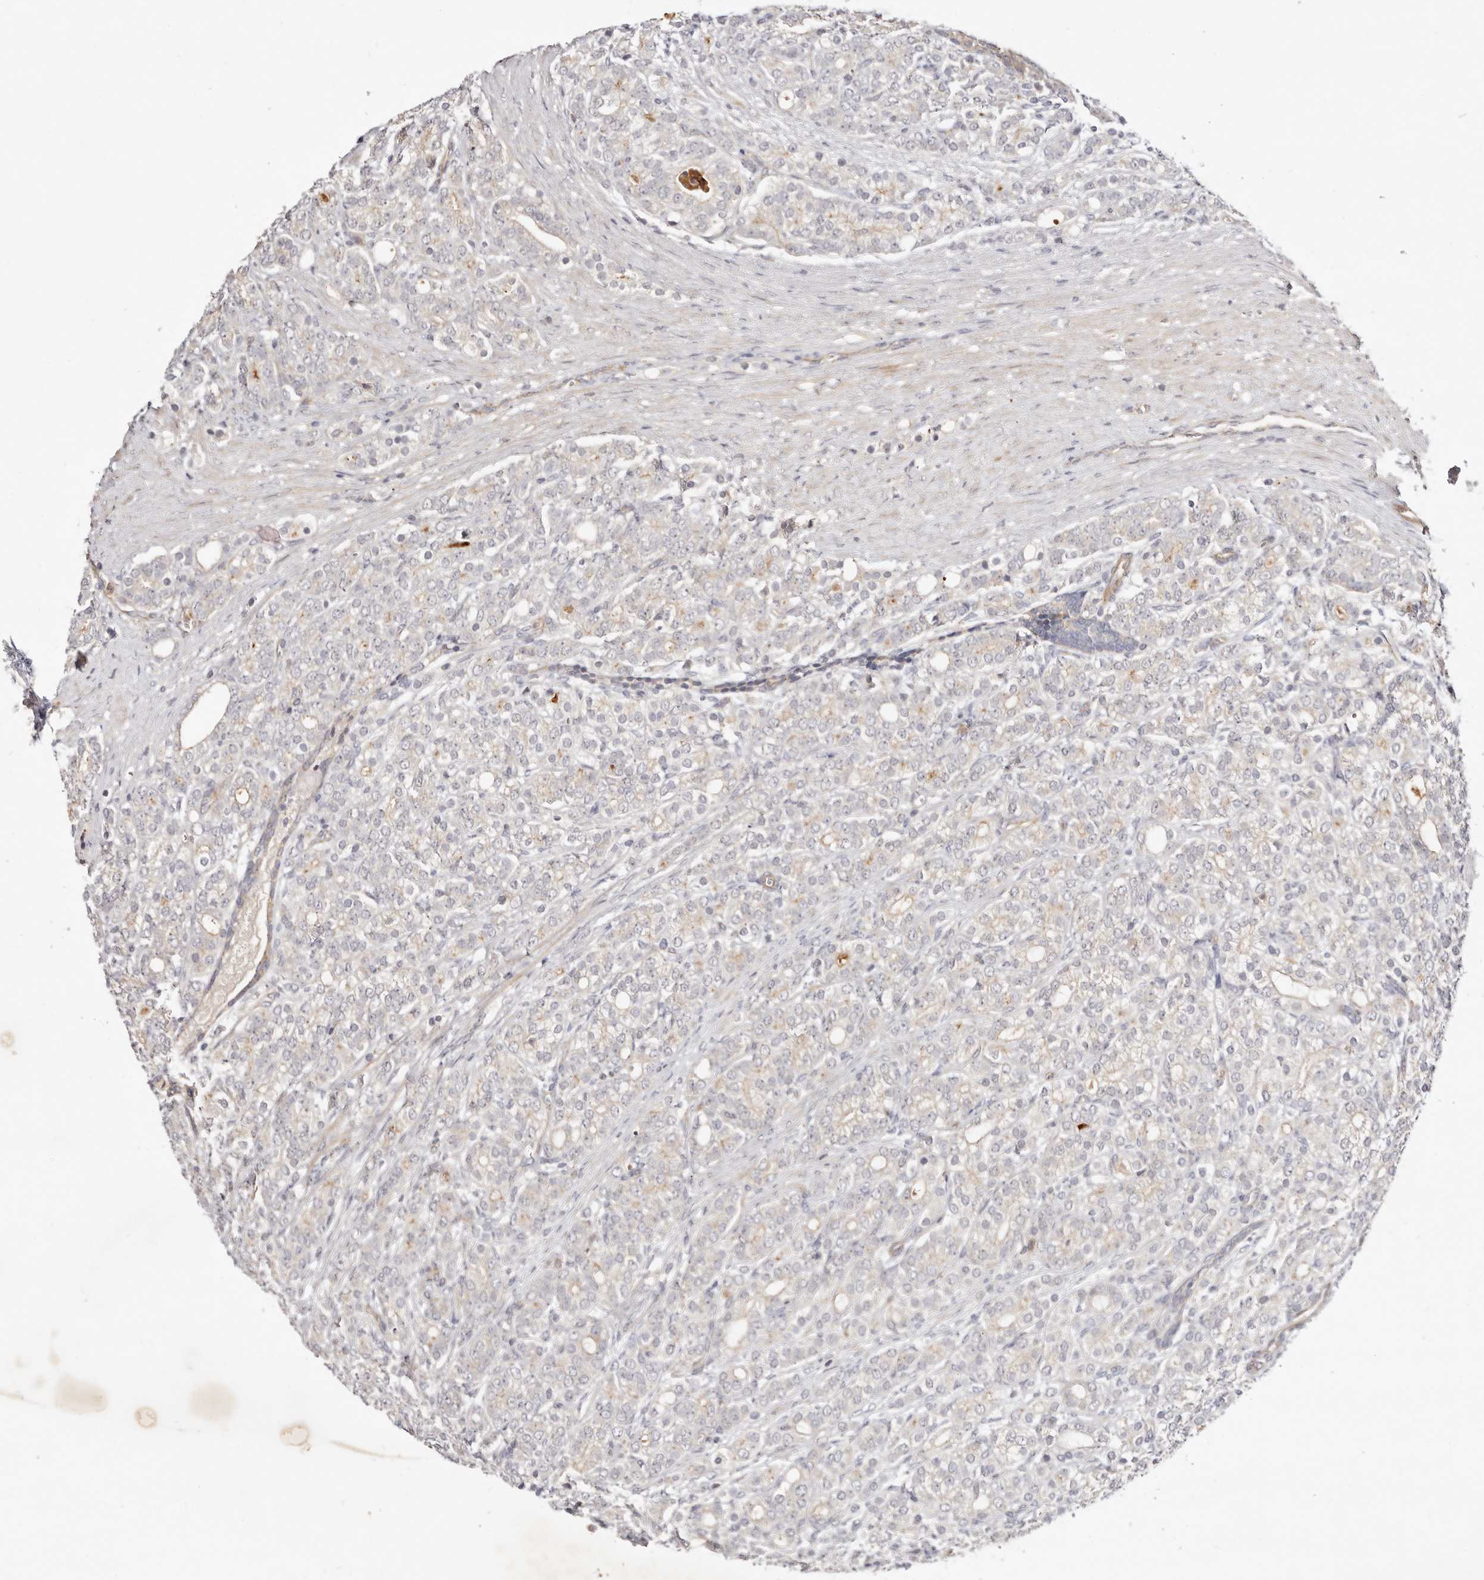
{"staining": {"intensity": "weak", "quantity": "25%-75%", "location": "cytoplasmic/membranous"}, "tissue": "prostate cancer", "cell_type": "Tumor cells", "image_type": "cancer", "snomed": [{"axis": "morphology", "description": "Adenocarcinoma, High grade"}, {"axis": "topography", "description": "Prostate"}], "caption": "A low amount of weak cytoplasmic/membranous expression is identified in about 25%-75% of tumor cells in prostate high-grade adenocarcinoma tissue.", "gene": "SLC35B2", "patient": {"sex": "male", "age": 57}}